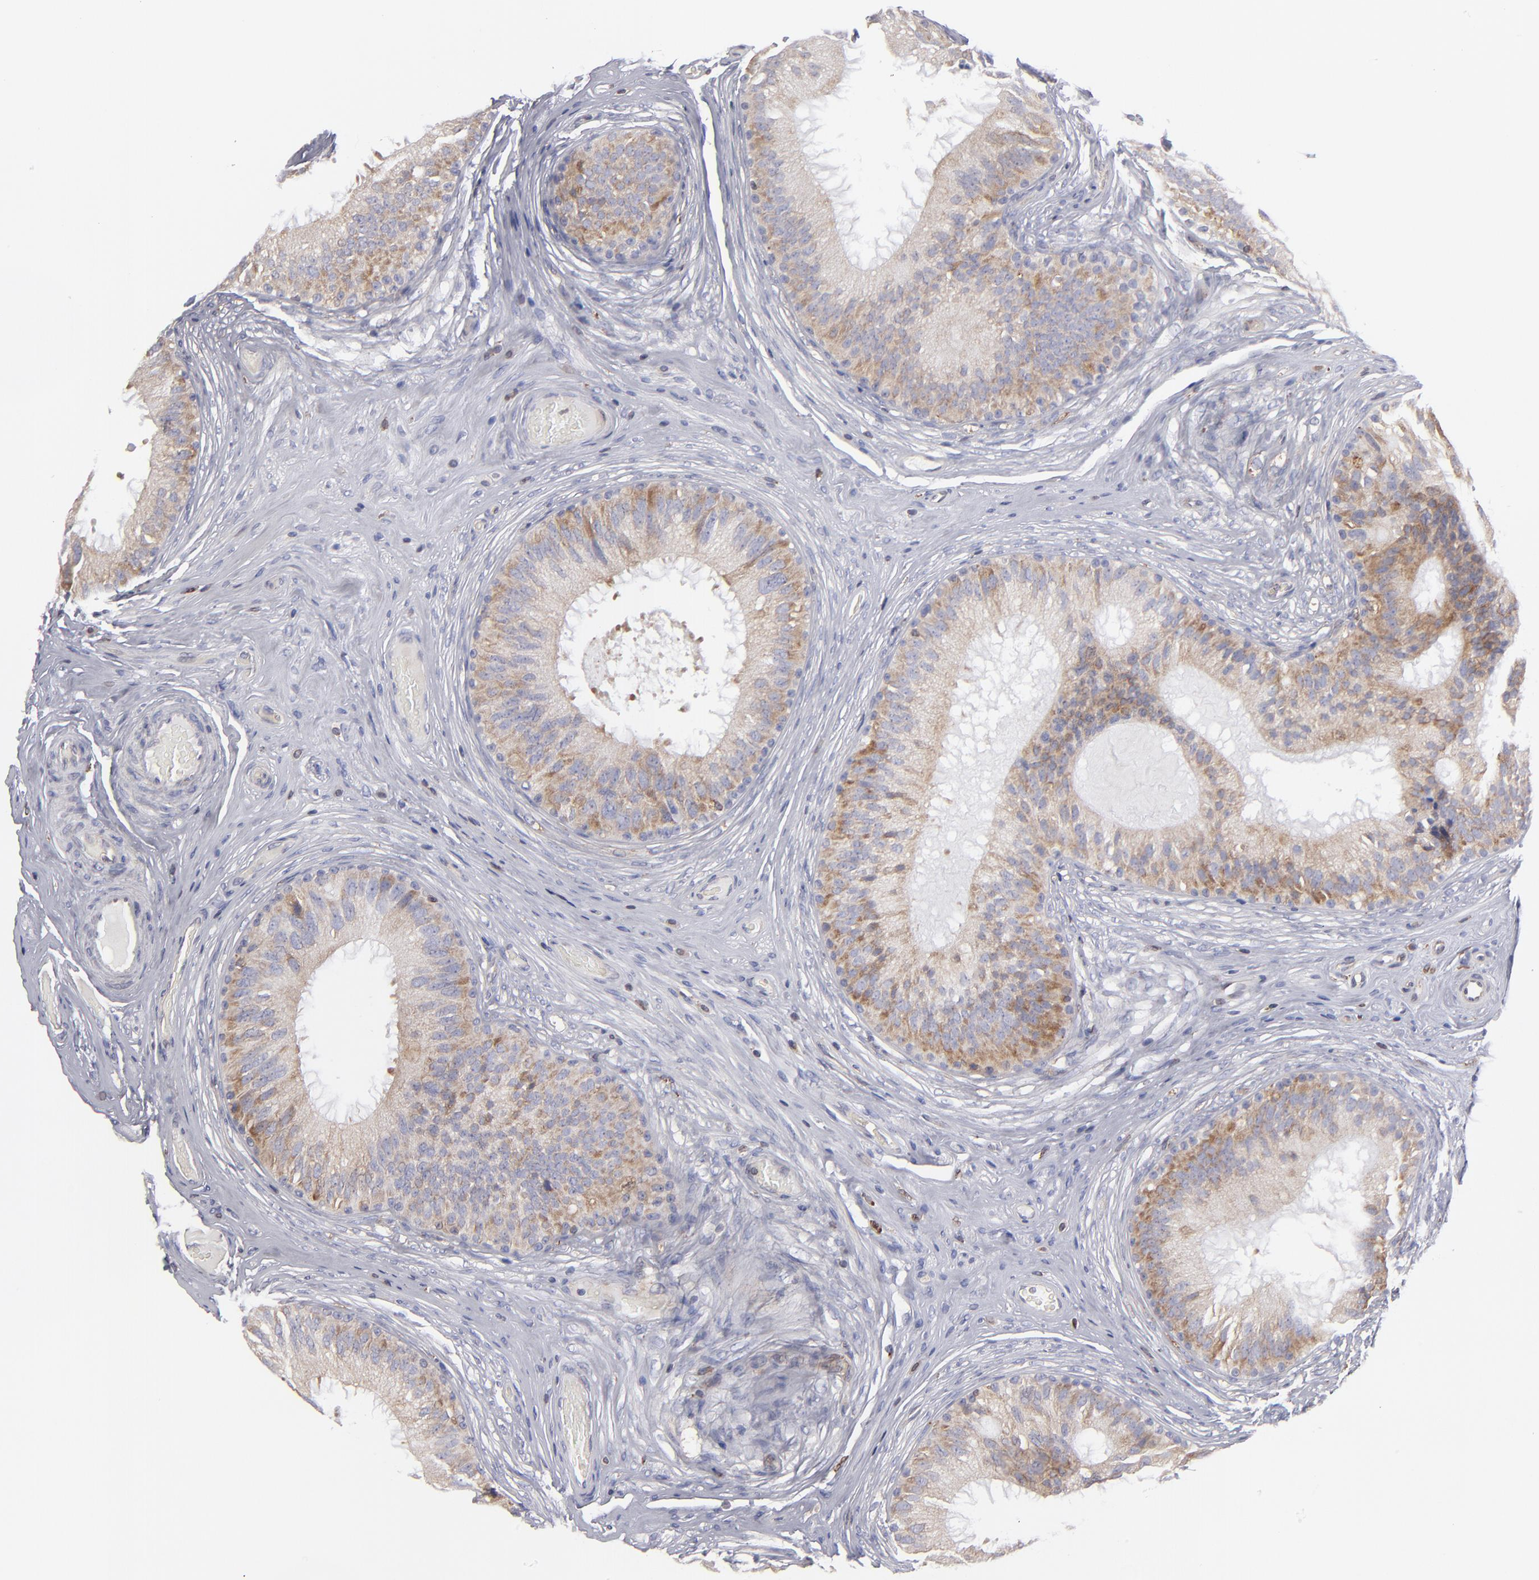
{"staining": {"intensity": "moderate", "quantity": ">75%", "location": "cytoplasmic/membranous"}, "tissue": "epididymis", "cell_type": "Glandular cells", "image_type": "normal", "snomed": [{"axis": "morphology", "description": "Normal tissue, NOS"}, {"axis": "topography", "description": "Epididymis"}], "caption": "This micrograph displays benign epididymis stained with immunohistochemistry to label a protein in brown. The cytoplasmic/membranous of glandular cells show moderate positivity for the protein. Nuclei are counter-stained blue.", "gene": "TMX1", "patient": {"sex": "male", "age": 32}}